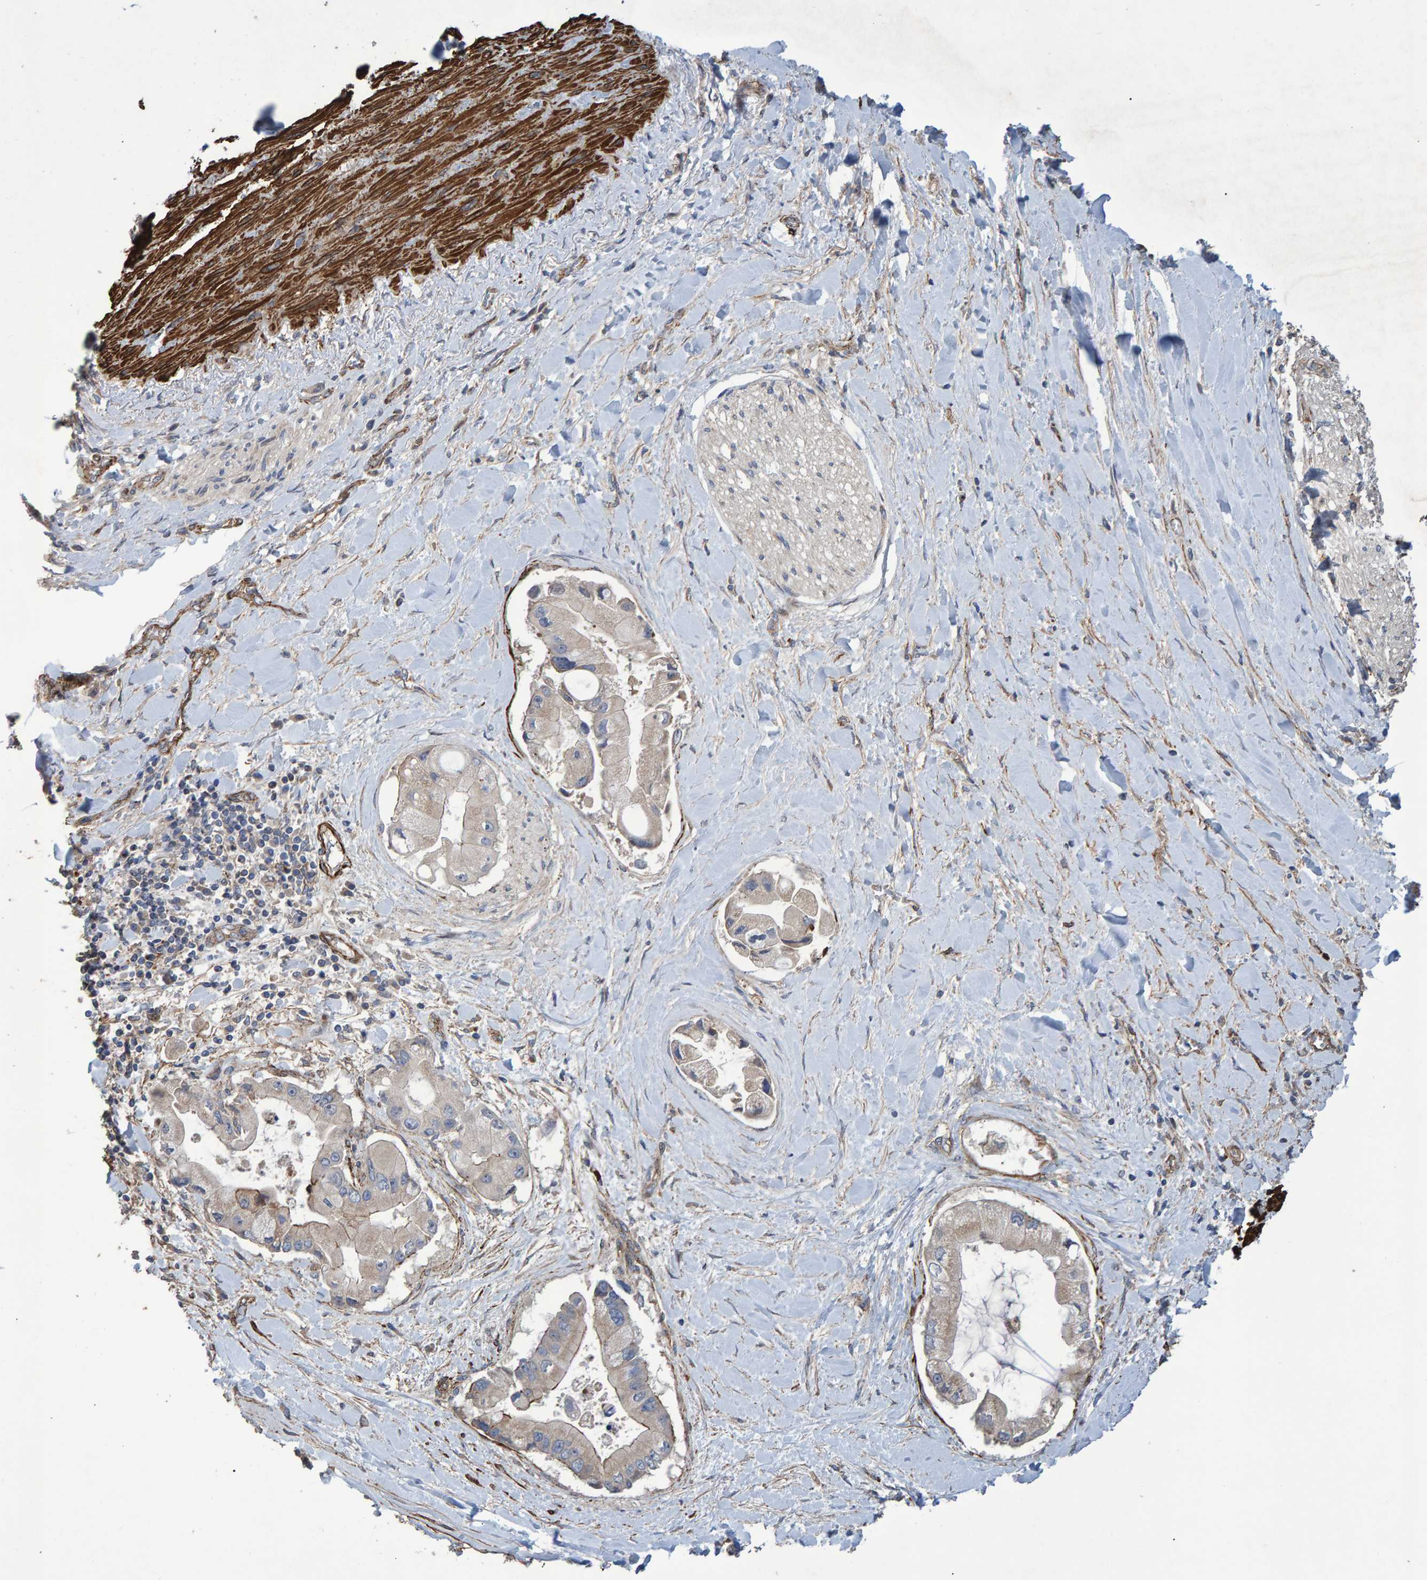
{"staining": {"intensity": "moderate", "quantity": "<25%", "location": "cytoplasmic/membranous"}, "tissue": "liver cancer", "cell_type": "Tumor cells", "image_type": "cancer", "snomed": [{"axis": "morphology", "description": "Cholangiocarcinoma"}, {"axis": "topography", "description": "Liver"}], "caption": "About <25% of tumor cells in human liver cancer reveal moderate cytoplasmic/membranous protein staining as visualized by brown immunohistochemical staining.", "gene": "SLIT2", "patient": {"sex": "male", "age": 50}}